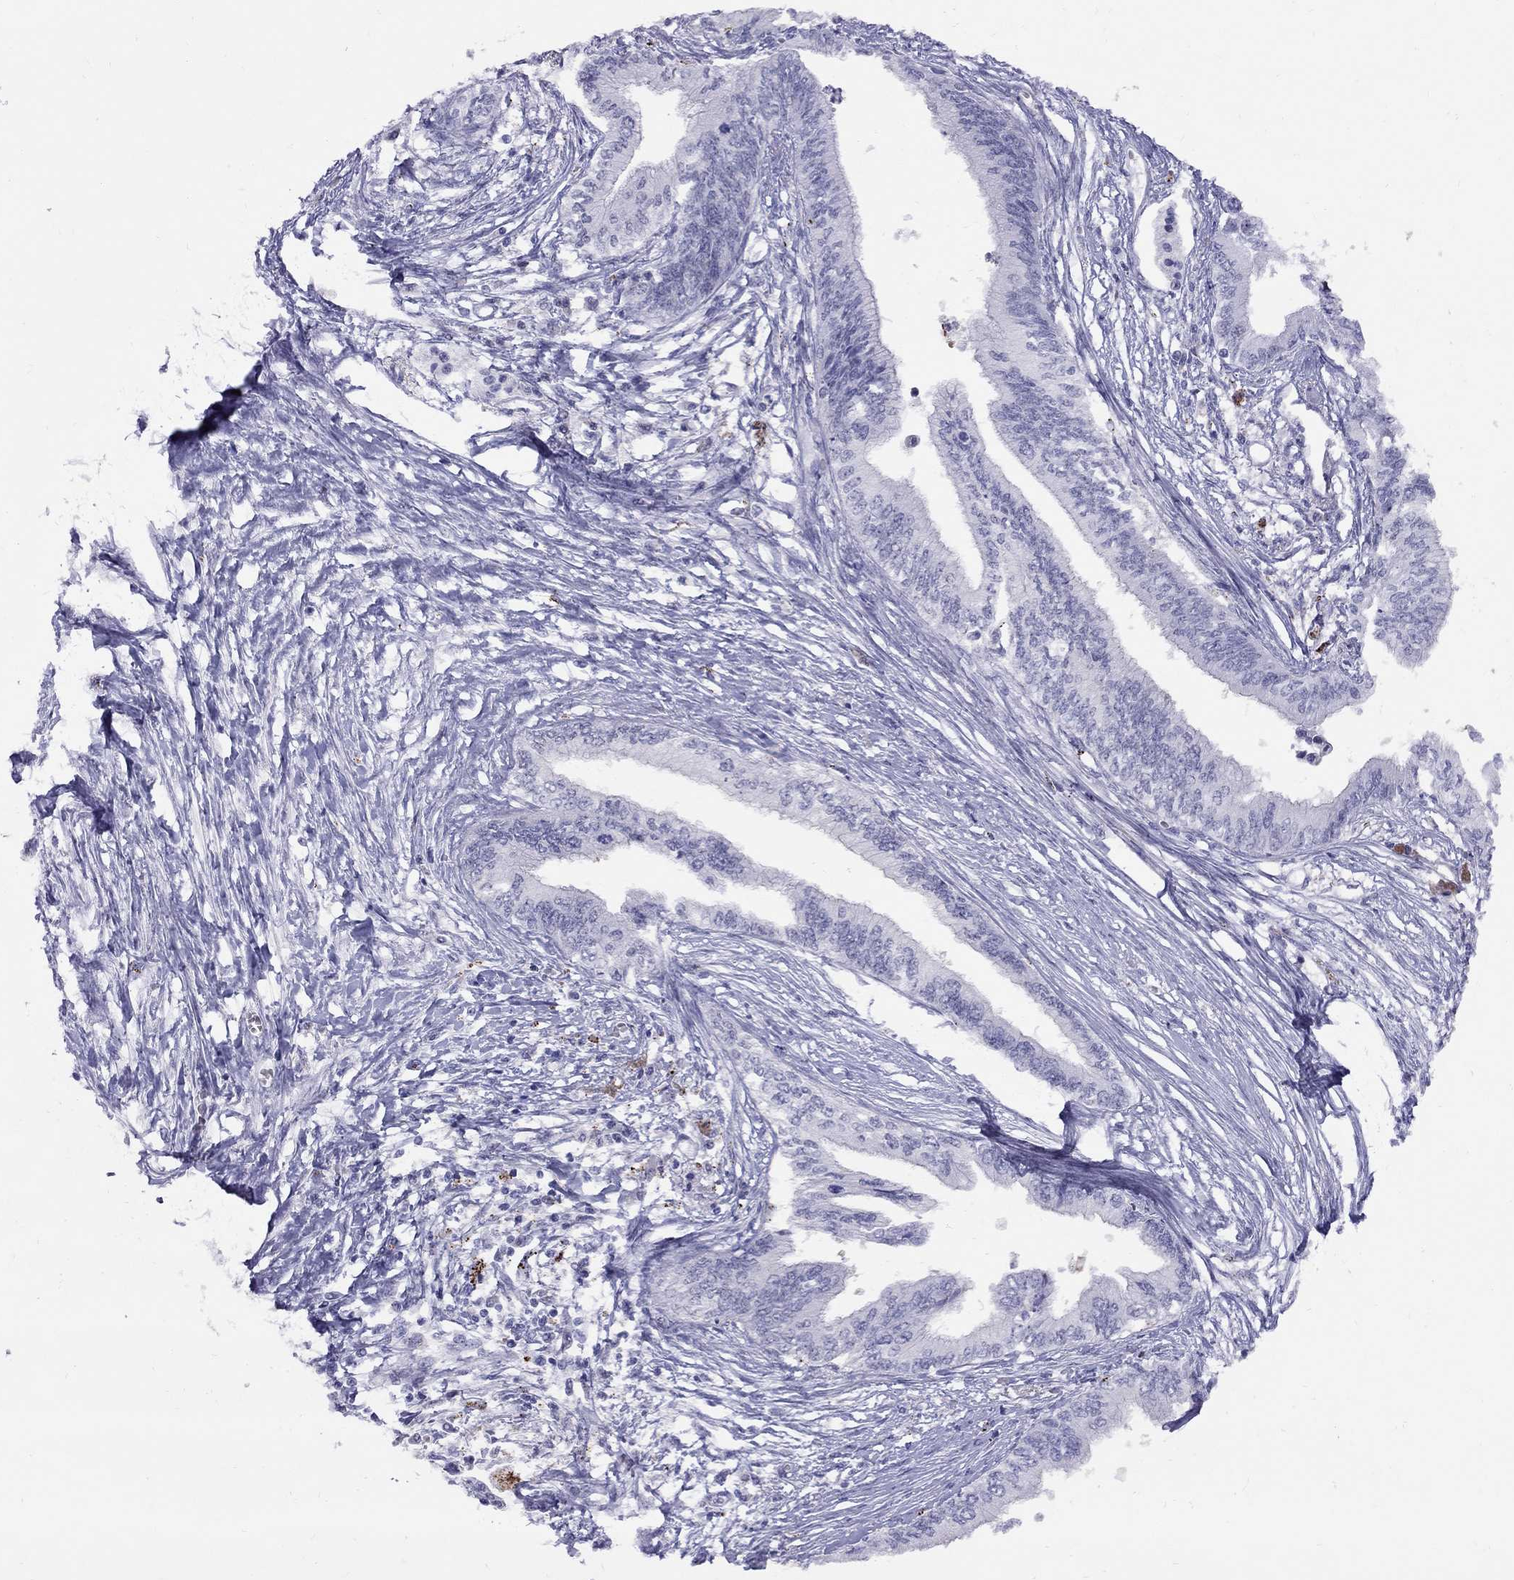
{"staining": {"intensity": "negative", "quantity": "none", "location": "none"}, "tissue": "pancreatic cancer", "cell_type": "Tumor cells", "image_type": "cancer", "snomed": [{"axis": "morphology", "description": "Adenocarcinoma, NOS"}, {"axis": "topography", "description": "Pancreas"}], "caption": "IHC of human pancreatic adenocarcinoma reveals no staining in tumor cells. (IHC, brightfield microscopy, high magnification).", "gene": "MAGEB4", "patient": {"sex": "female", "age": 61}}